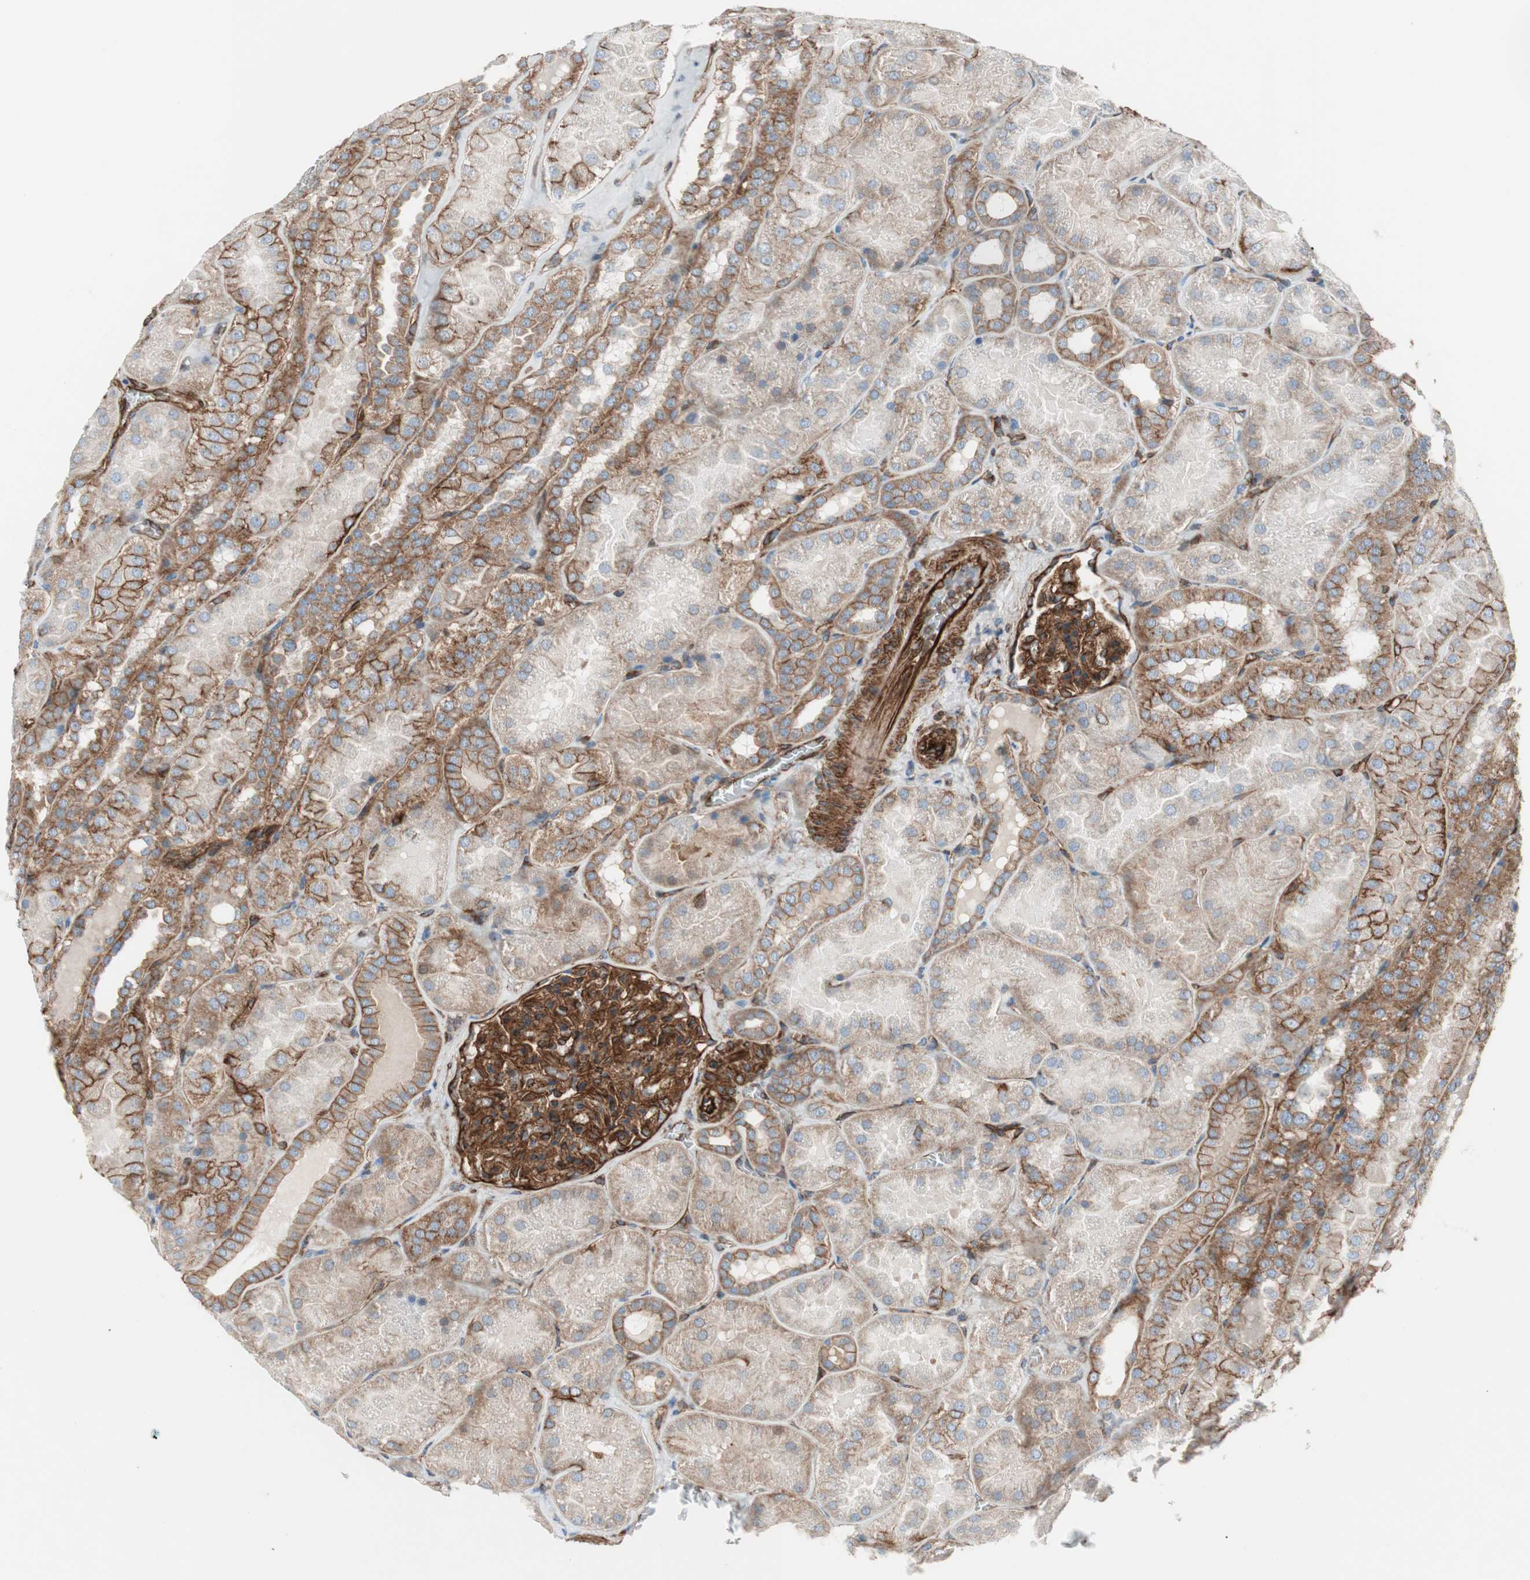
{"staining": {"intensity": "strong", "quantity": ">75%", "location": "cytoplasmic/membranous"}, "tissue": "kidney", "cell_type": "Cells in glomeruli", "image_type": "normal", "snomed": [{"axis": "morphology", "description": "Normal tissue, NOS"}, {"axis": "topography", "description": "Kidney"}], "caption": "Strong cytoplasmic/membranous protein positivity is identified in approximately >75% of cells in glomeruli in kidney.", "gene": "TCTA", "patient": {"sex": "male", "age": 28}}